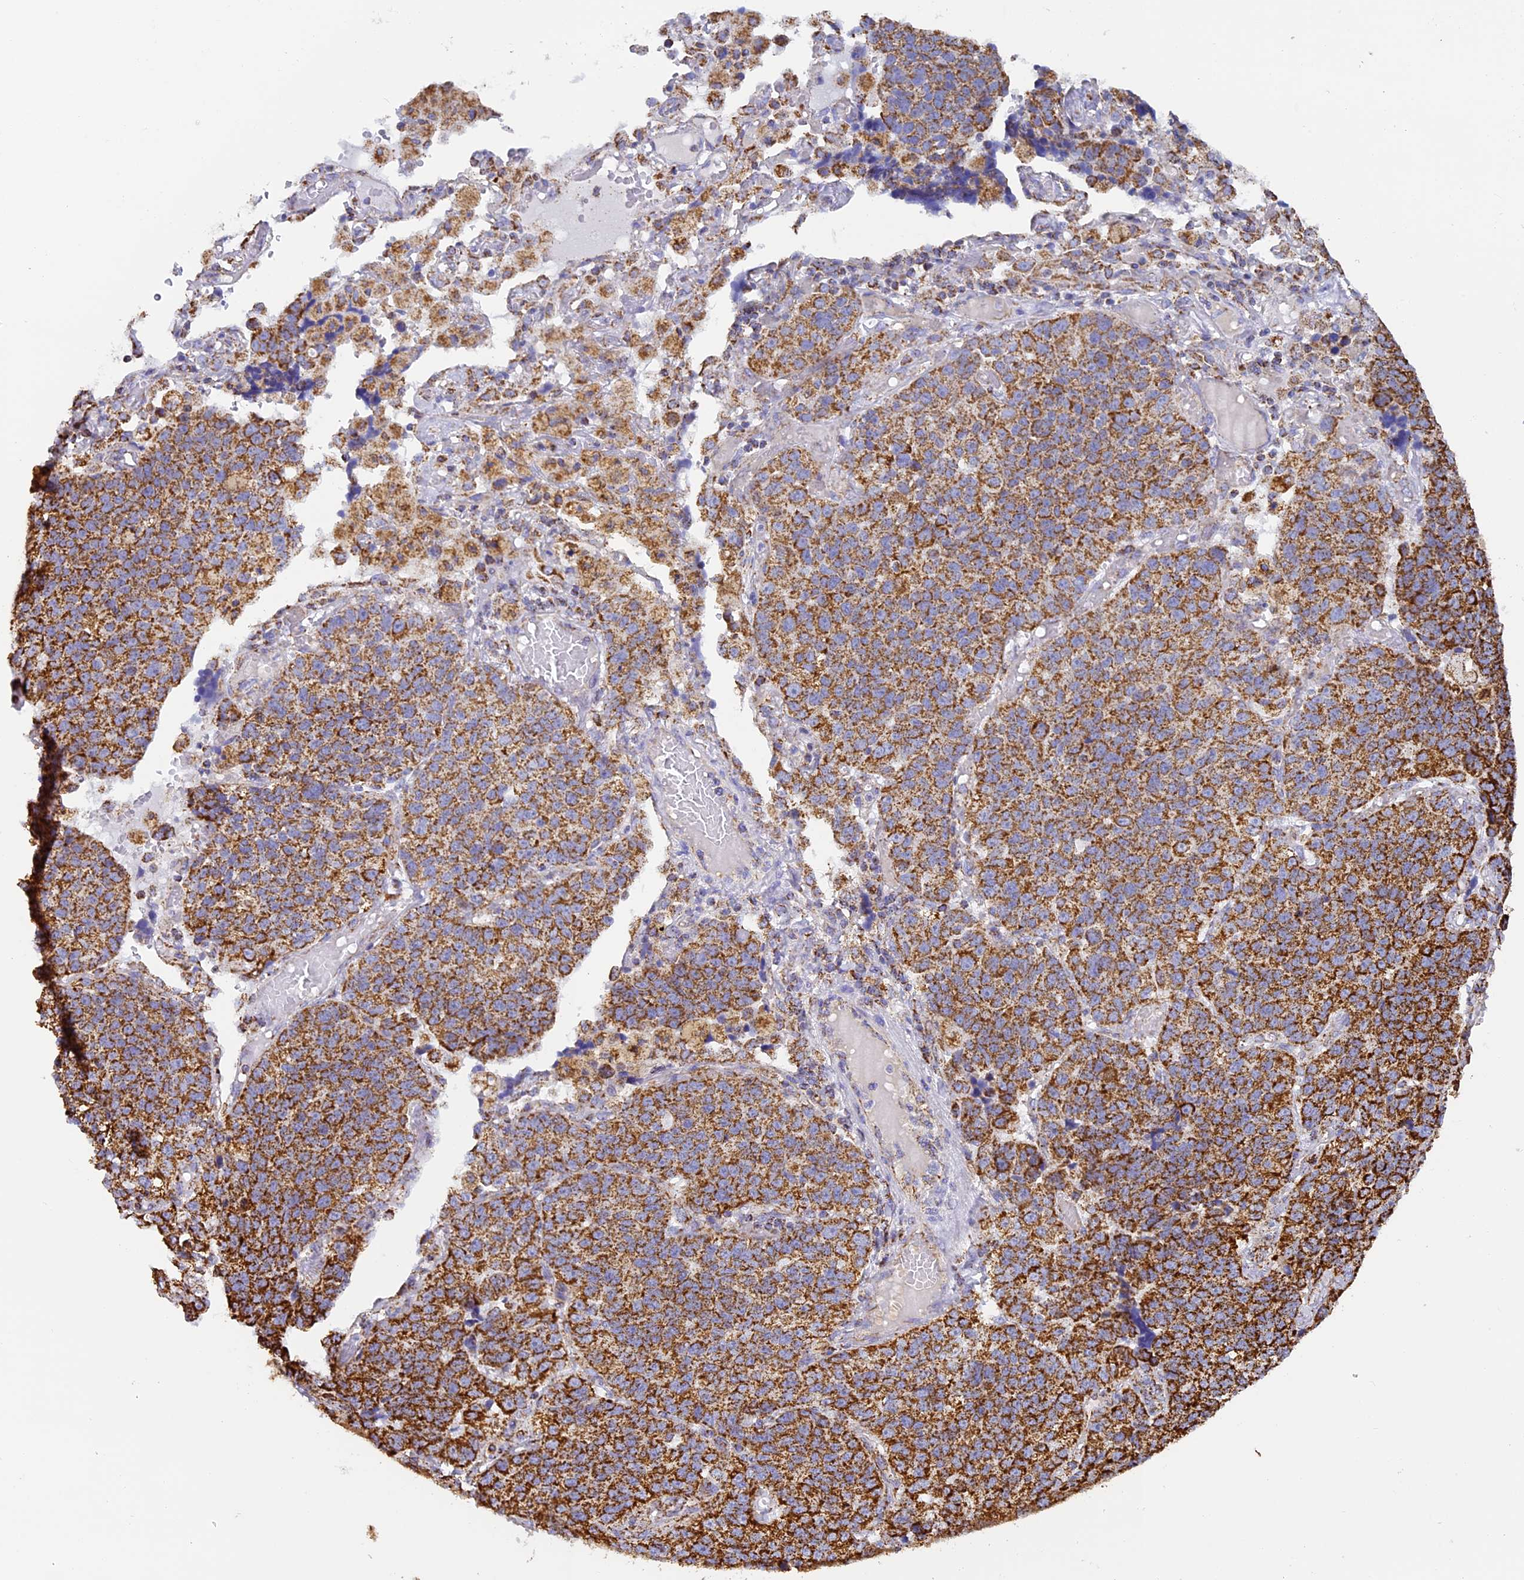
{"staining": {"intensity": "moderate", "quantity": ">75%", "location": "cytoplasmic/membranous"}, "tissue": "lung cancer", "cell_type": "Tumor cells", "image_type": "cancer", "snomed": [{"axis": "morphology", "description": "Adenocarcinoma, NOS"}, {"axis": "topography", "description": "Lung"}], "caption": "Lung cancer was stained to show a protein in brown. There is medium levels of moderate cytoplasmic/membranous staining in about >75% of tumor cells.", "gene": "STK17A", "patient": {"sex": "male", "age": 49}}